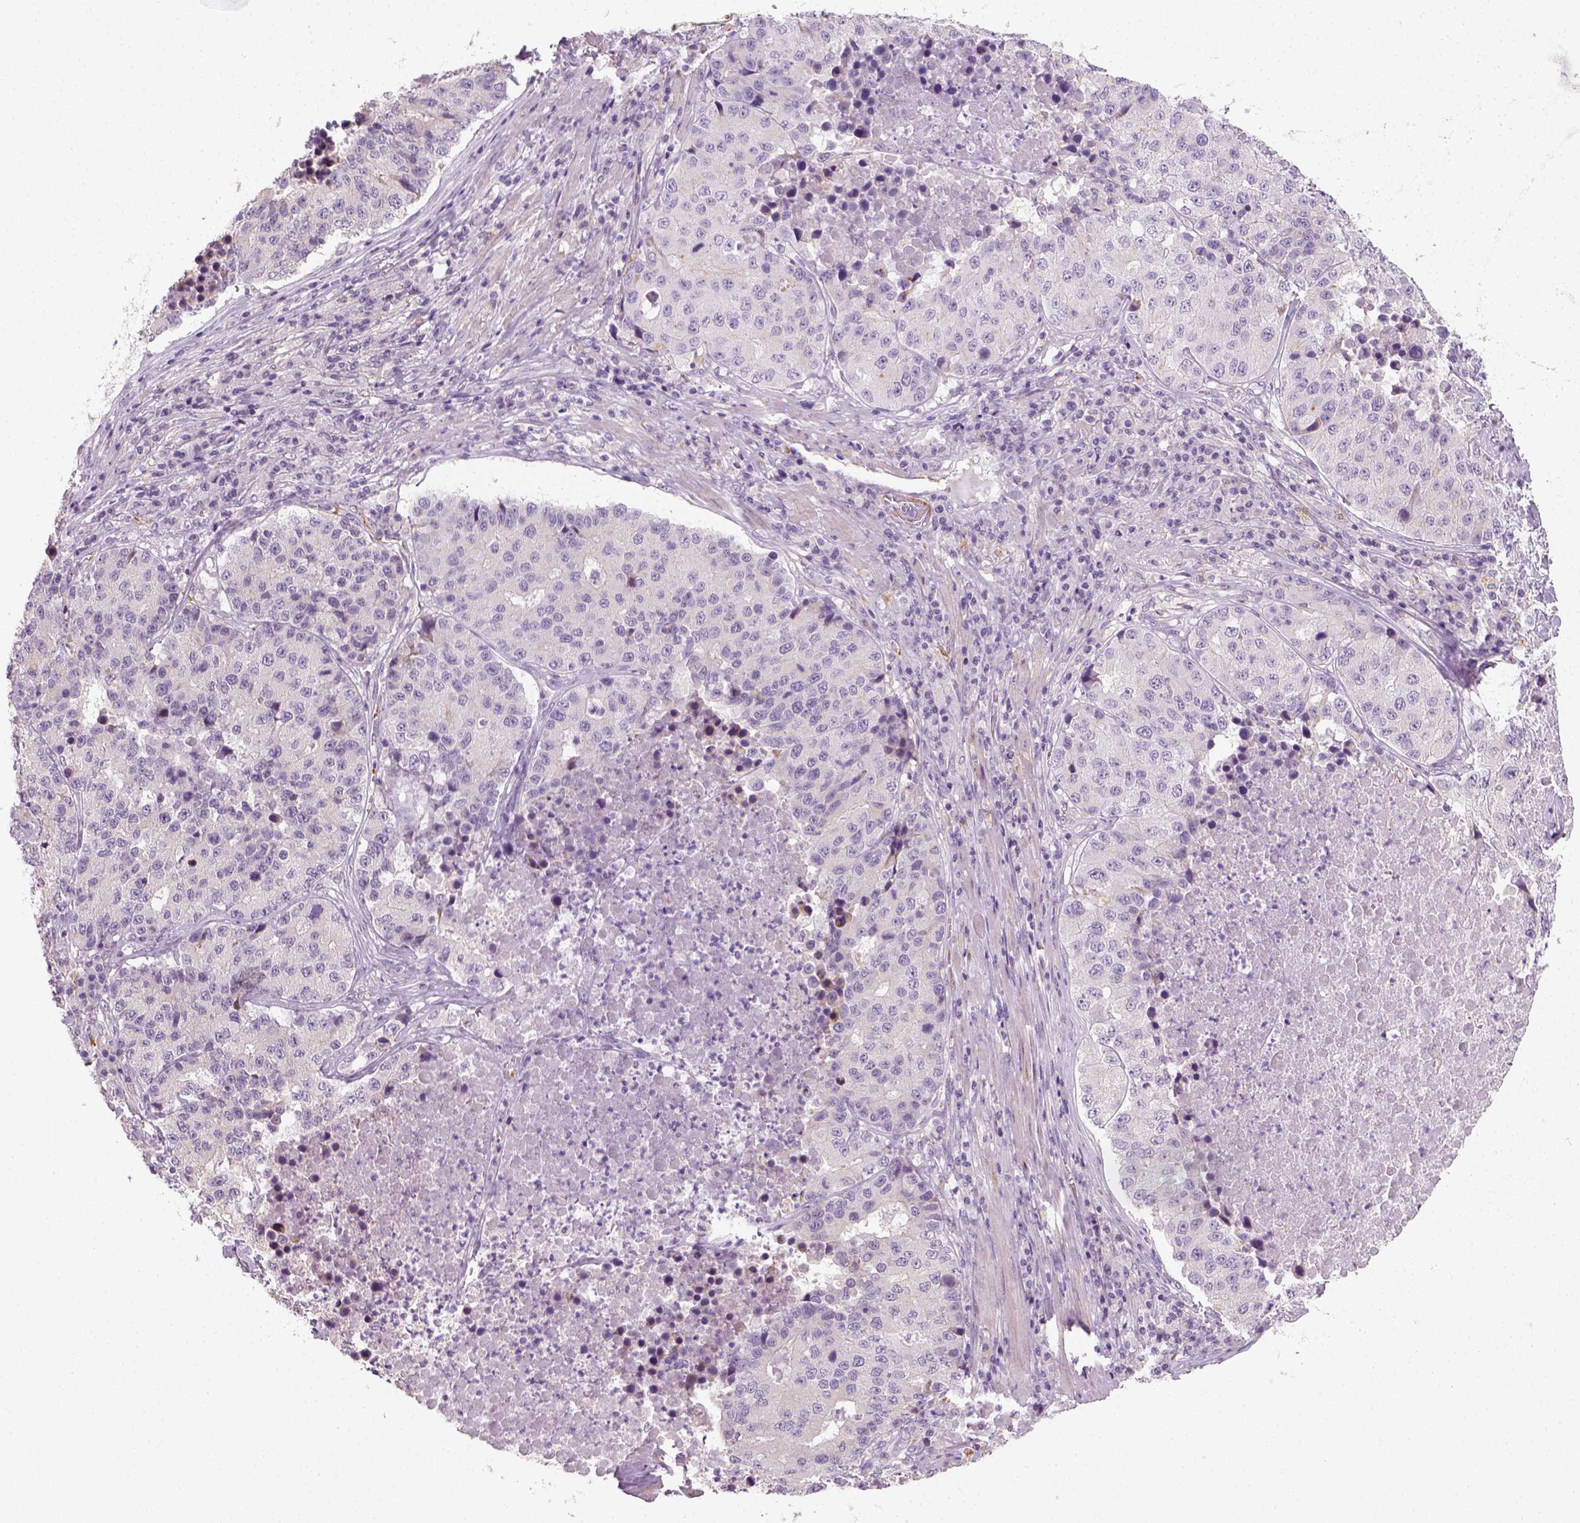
{"staining": {"intensity": "negative", "quantity": "none", "location": "none"}, "tissue": "stomach cancer", "cell_type": "Tumor cells", "image_type": "cancer", "snomed": [{"axis": "morphology", "description": "Adenocarcinoma, NOS"}, {"axis": "topography", "description": "Stomach"}], "caption": "Histopathology image shows no protein expression in tumor cells of stomach adenocarcinoma tissue. The staining is performed using DAB brown chromogen with nuclei counter-stained in using hematoxylin.", "gene": "FAM163B", "patient": {"sex": "male", "age": 71}}